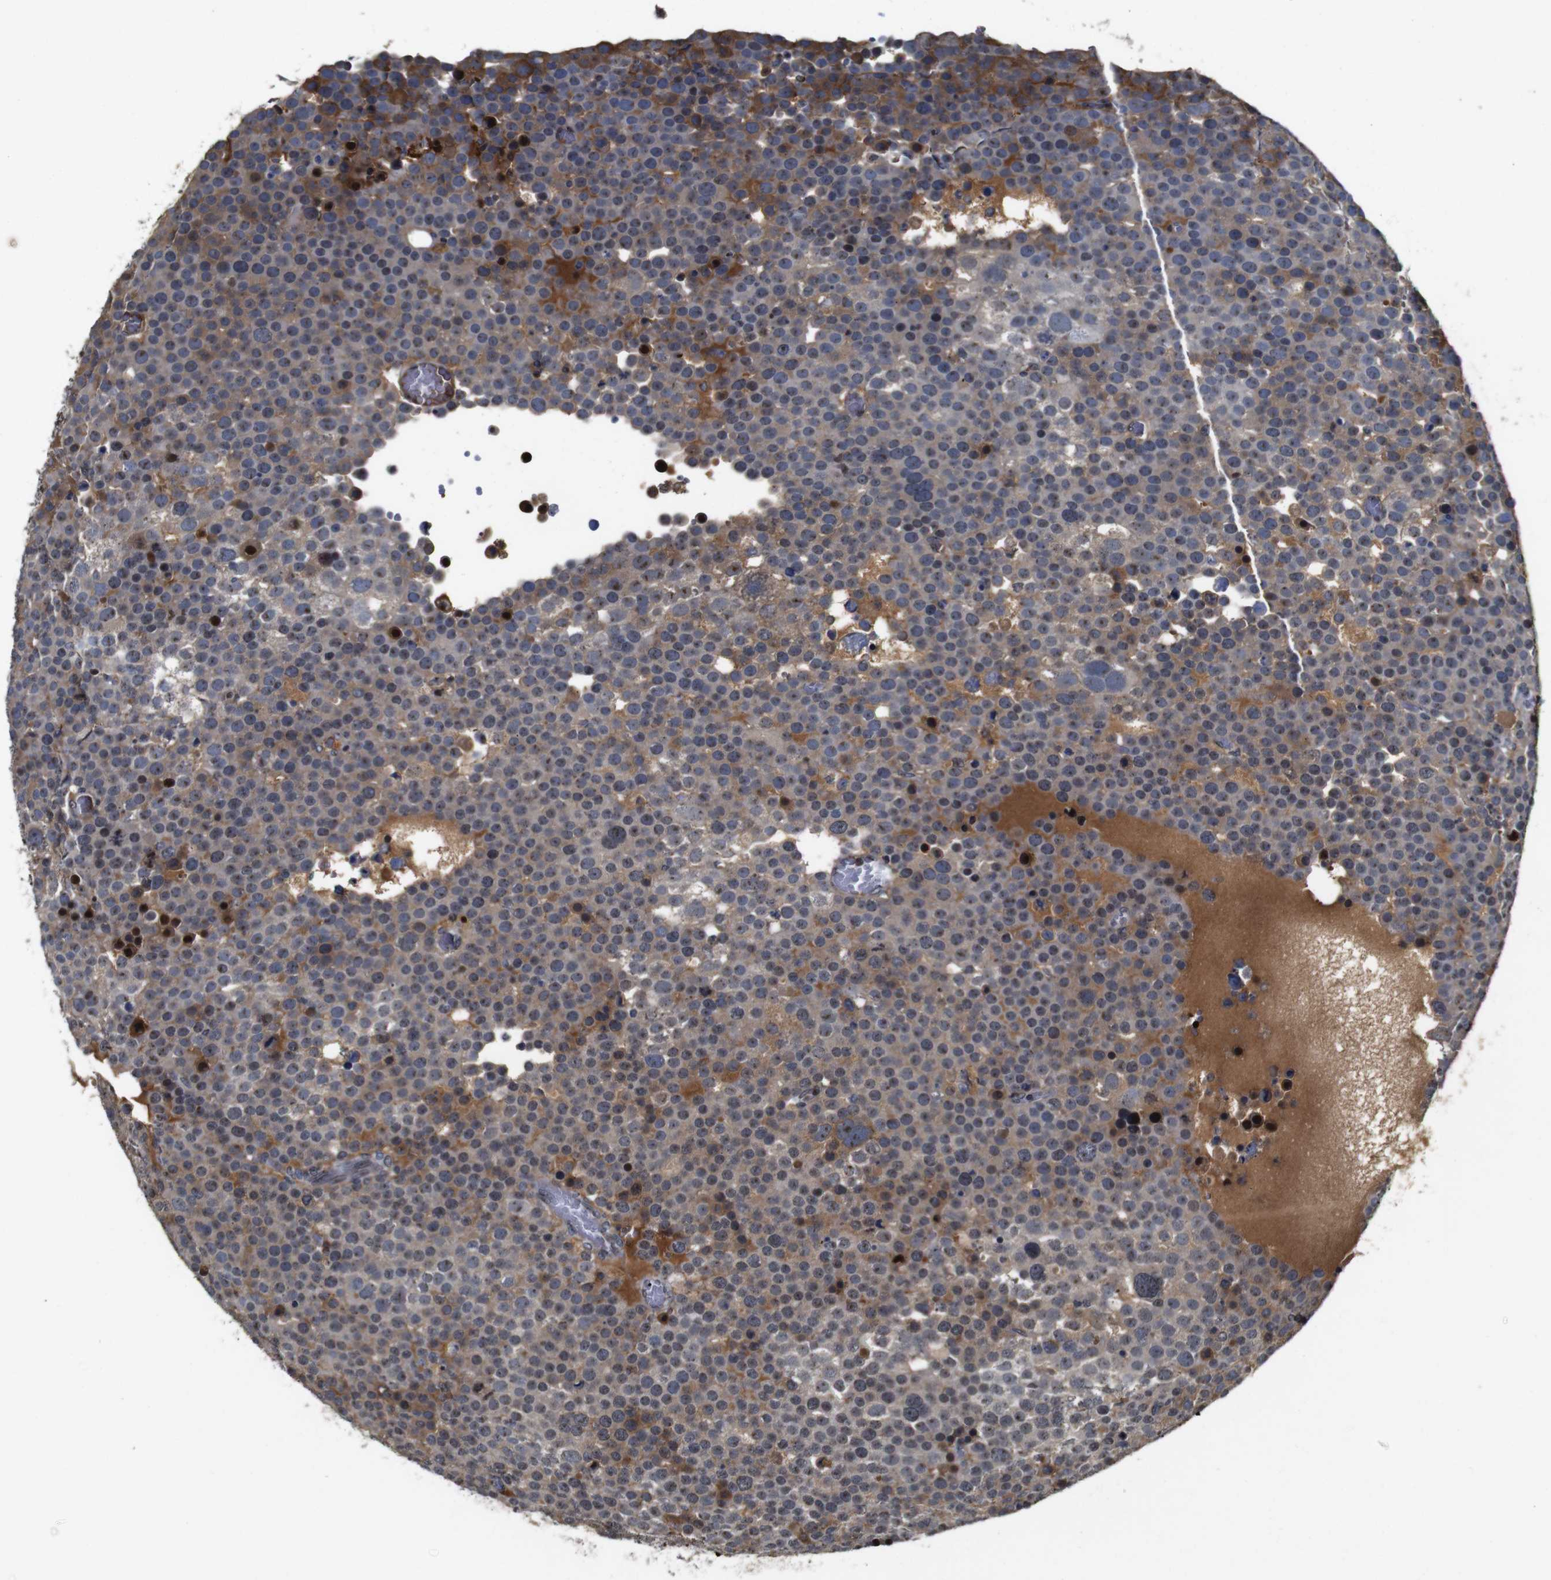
{"staining": {"intensity": "moderate", "quantity": "25%-75%", "location": "cytoplasmic/membranous,nuclear"}, "tissue": "testis cancer", "cell_type": "Tumor cells", "image_type": "cancer", "snomed": [{"axis": "morphology", "description": "Seminoma, NOS"}, {"axis": "topography", "description": "Testis"}], "caption": "Brown immunohistochemical staining in testis seminoma reveals moderate cytoplasmic/membranous and nuclear positivity in approximately 25%-75% of tumor cells.", "gene": "MYC", "patient": {"sex": "male", "age": 71}}